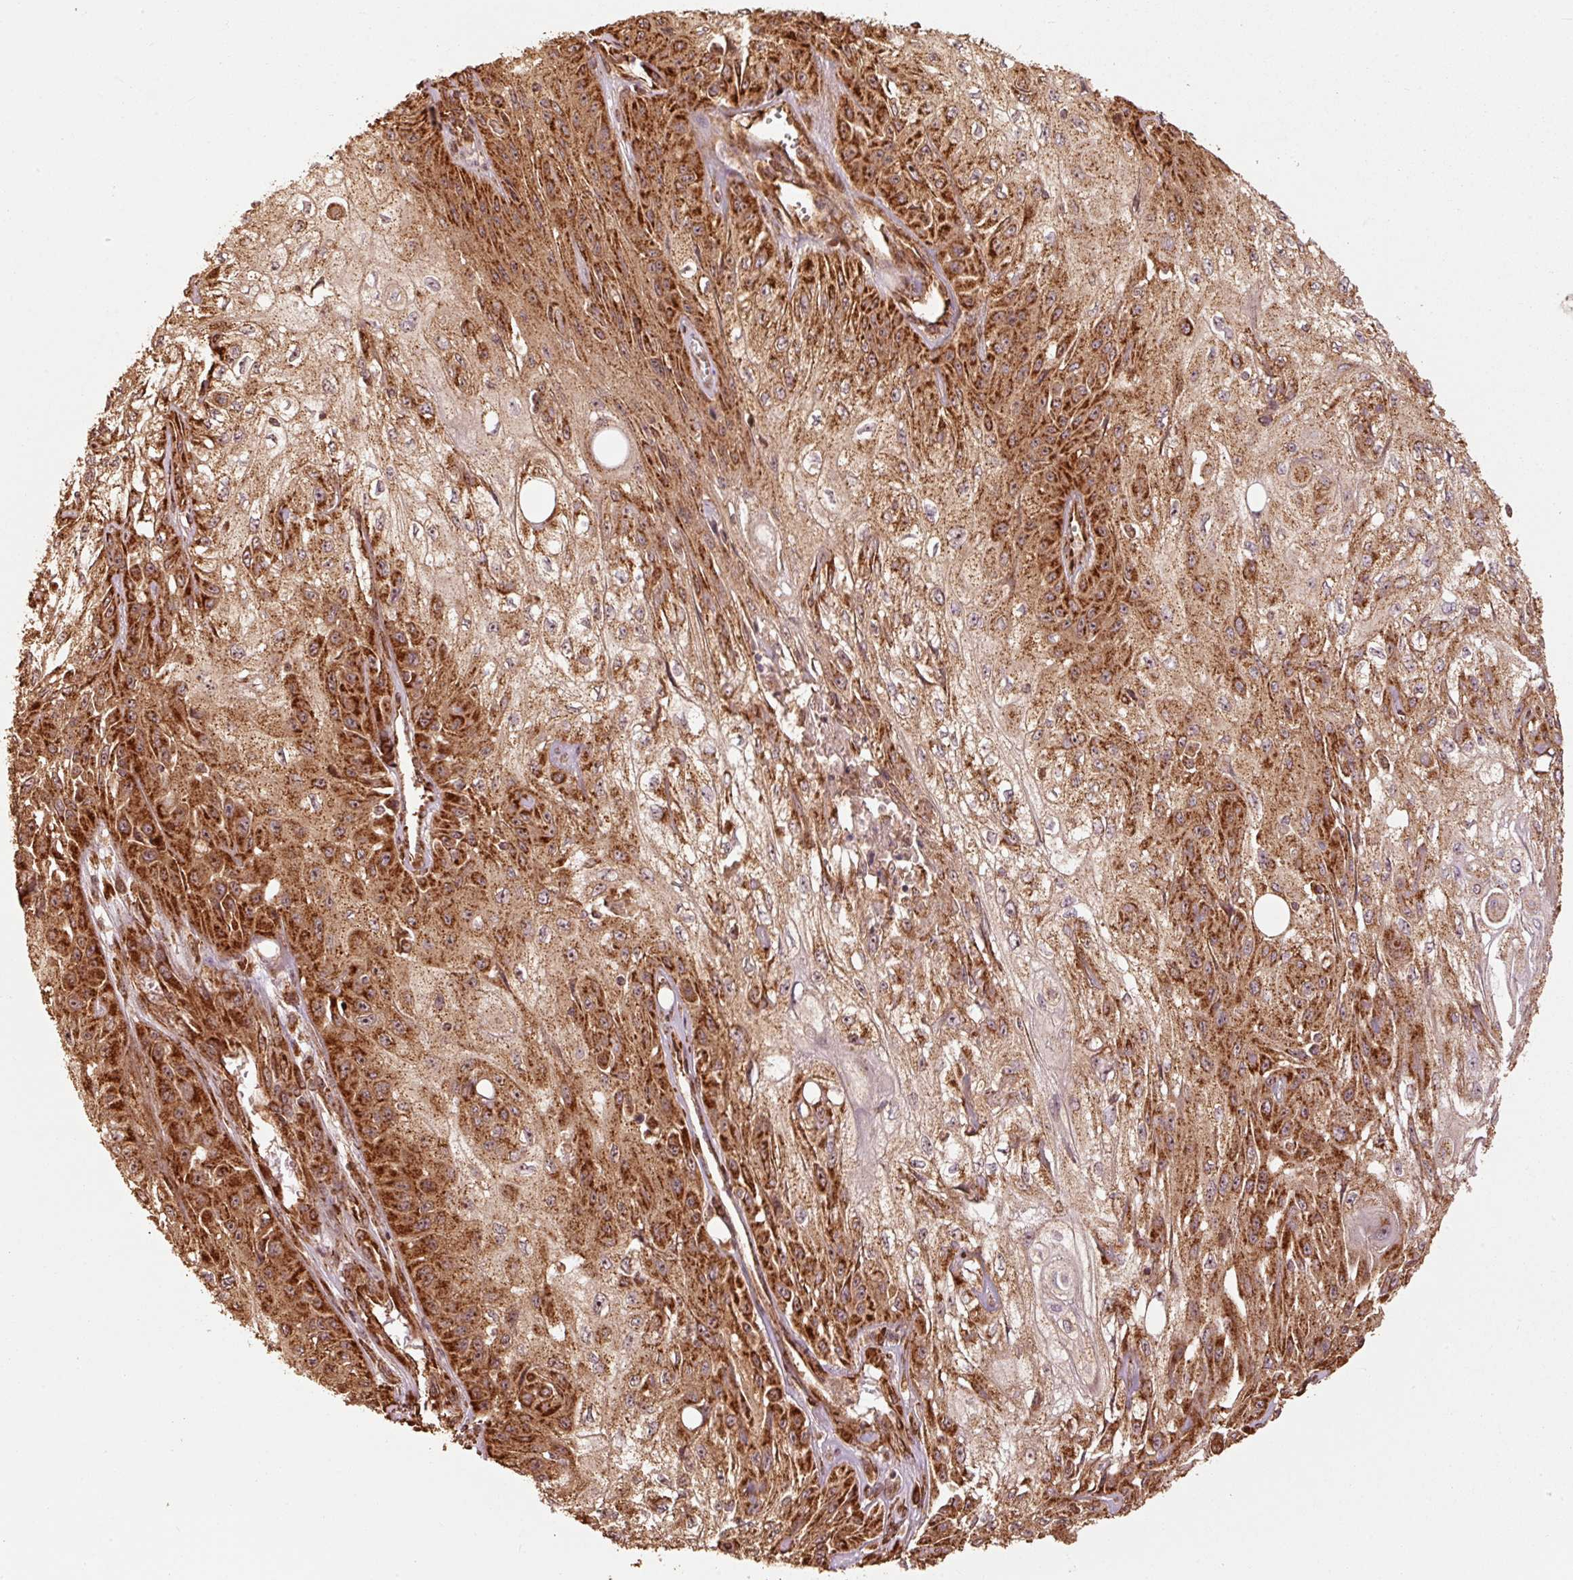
{"staining": {"intensity": "strong", "quantity": "25%-75%", "location": "cytoplasmic/membranous"}, "tissue": "skin cancer", "cell_type": "Tumor cells", "image_type": "cancer", "snomed": [{"axis": "morphology", "description": "Squamous cell carcinoma, NOS"}, {"axis": "morphology", "description": "Squamous cell carcinoma, metastatic, NOS"}, {"axis": "topography", "description": "Skin"}, {"axis": "topography", "description": "Lymph node"}], "caption": "Immunohistochemical staining of human squamous cell carcinoma (skin) exhibits strong cytoplasmic/membranous protein staining in approximately 25%-75% of tumor cells. The staining was performed using DAB, with brown indicating positive protein expression. Nuclei are stained blue with hematoxylin.", "gene": "MRPL16", "patient": {"sex": "male", "age": 75}}